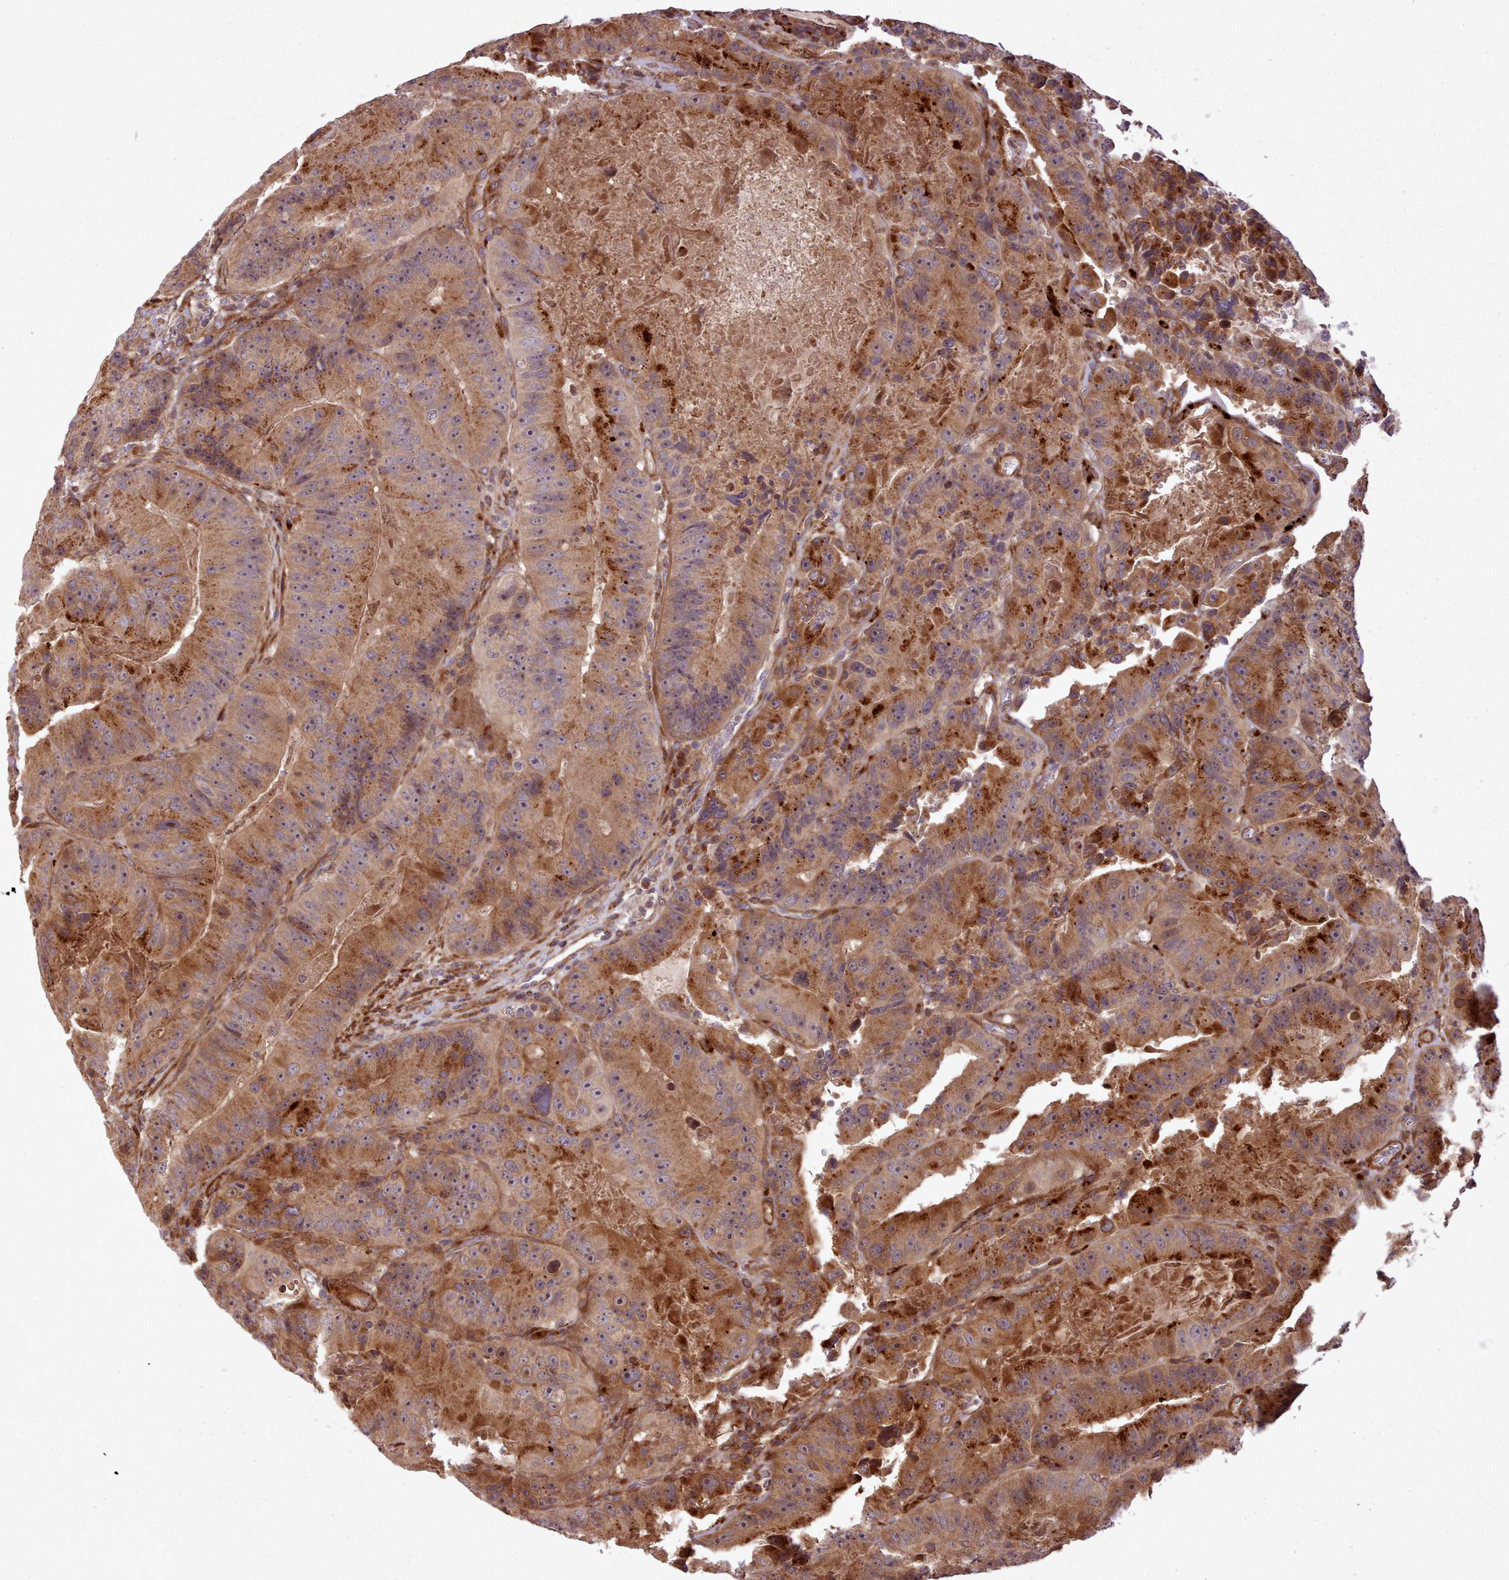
{"staining": {"intensity": "strong", "quantity": ">75%", "location": "cytoplasmic/membranous"}, "tissue": "colorectal cancer", "cell_type": "Tumor cells", "image_type": "cancer", "snomed": [{"axis": "morphology", "description": "Adenocarcinoma, NOS"}, {"axis": "topography", "description": "Colon"}], "caption": "Tumor cells show strong cytoplasmic/membranous staining in about >75% of cells in colorectal cancer (adenocarcinoma).", "gene": "NLRP7", "patient": {"sex": "female", "age": 86}}